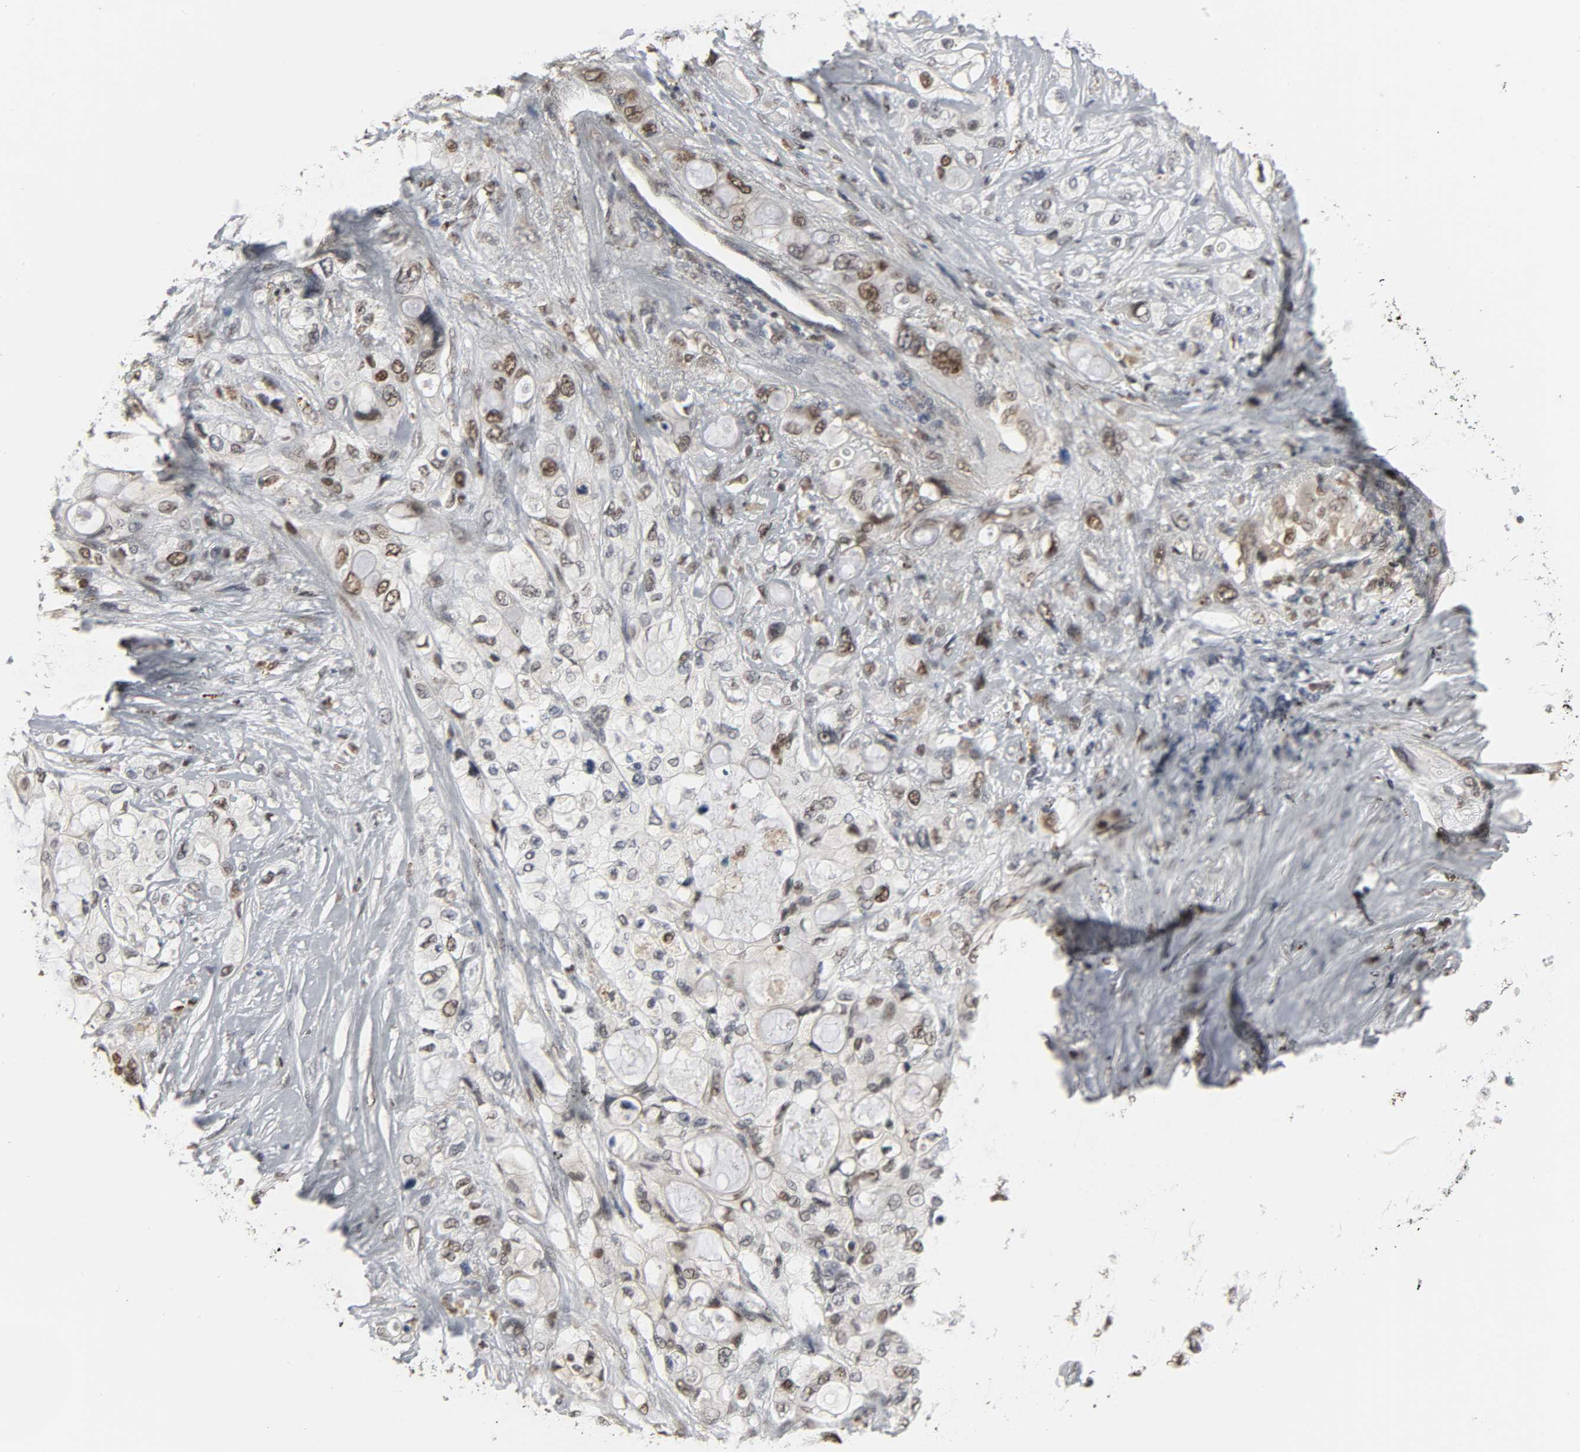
{"staining": {"intensity": "weak", "quantity": "25%-75%", "location": "nuclear"}, "tissue": "pancreatic cancer", "cell_type": "Tumor cells", "image_type": "cancer", "snomed": [{"axis": "morphology", "description": "Adenocarcinoma, NOS"}, {"axis": "topography", "description": "Pancreas"}], "caption": "Immunohistochemistry (IHC) staining of pancreatic cancer, which demonstrates low levels of weak nuclear staining in approximately 25%-75% of tumor cells indicating weak nuclear protein positivity. The staining was performed using DAB (3,3'-diaminobenzidine) (brown) for protein detection and nuclei were counterstained in hematoxylin (blue).", "gene": "DAZAP1", "patient": {"sex": "female", "age": 59}}